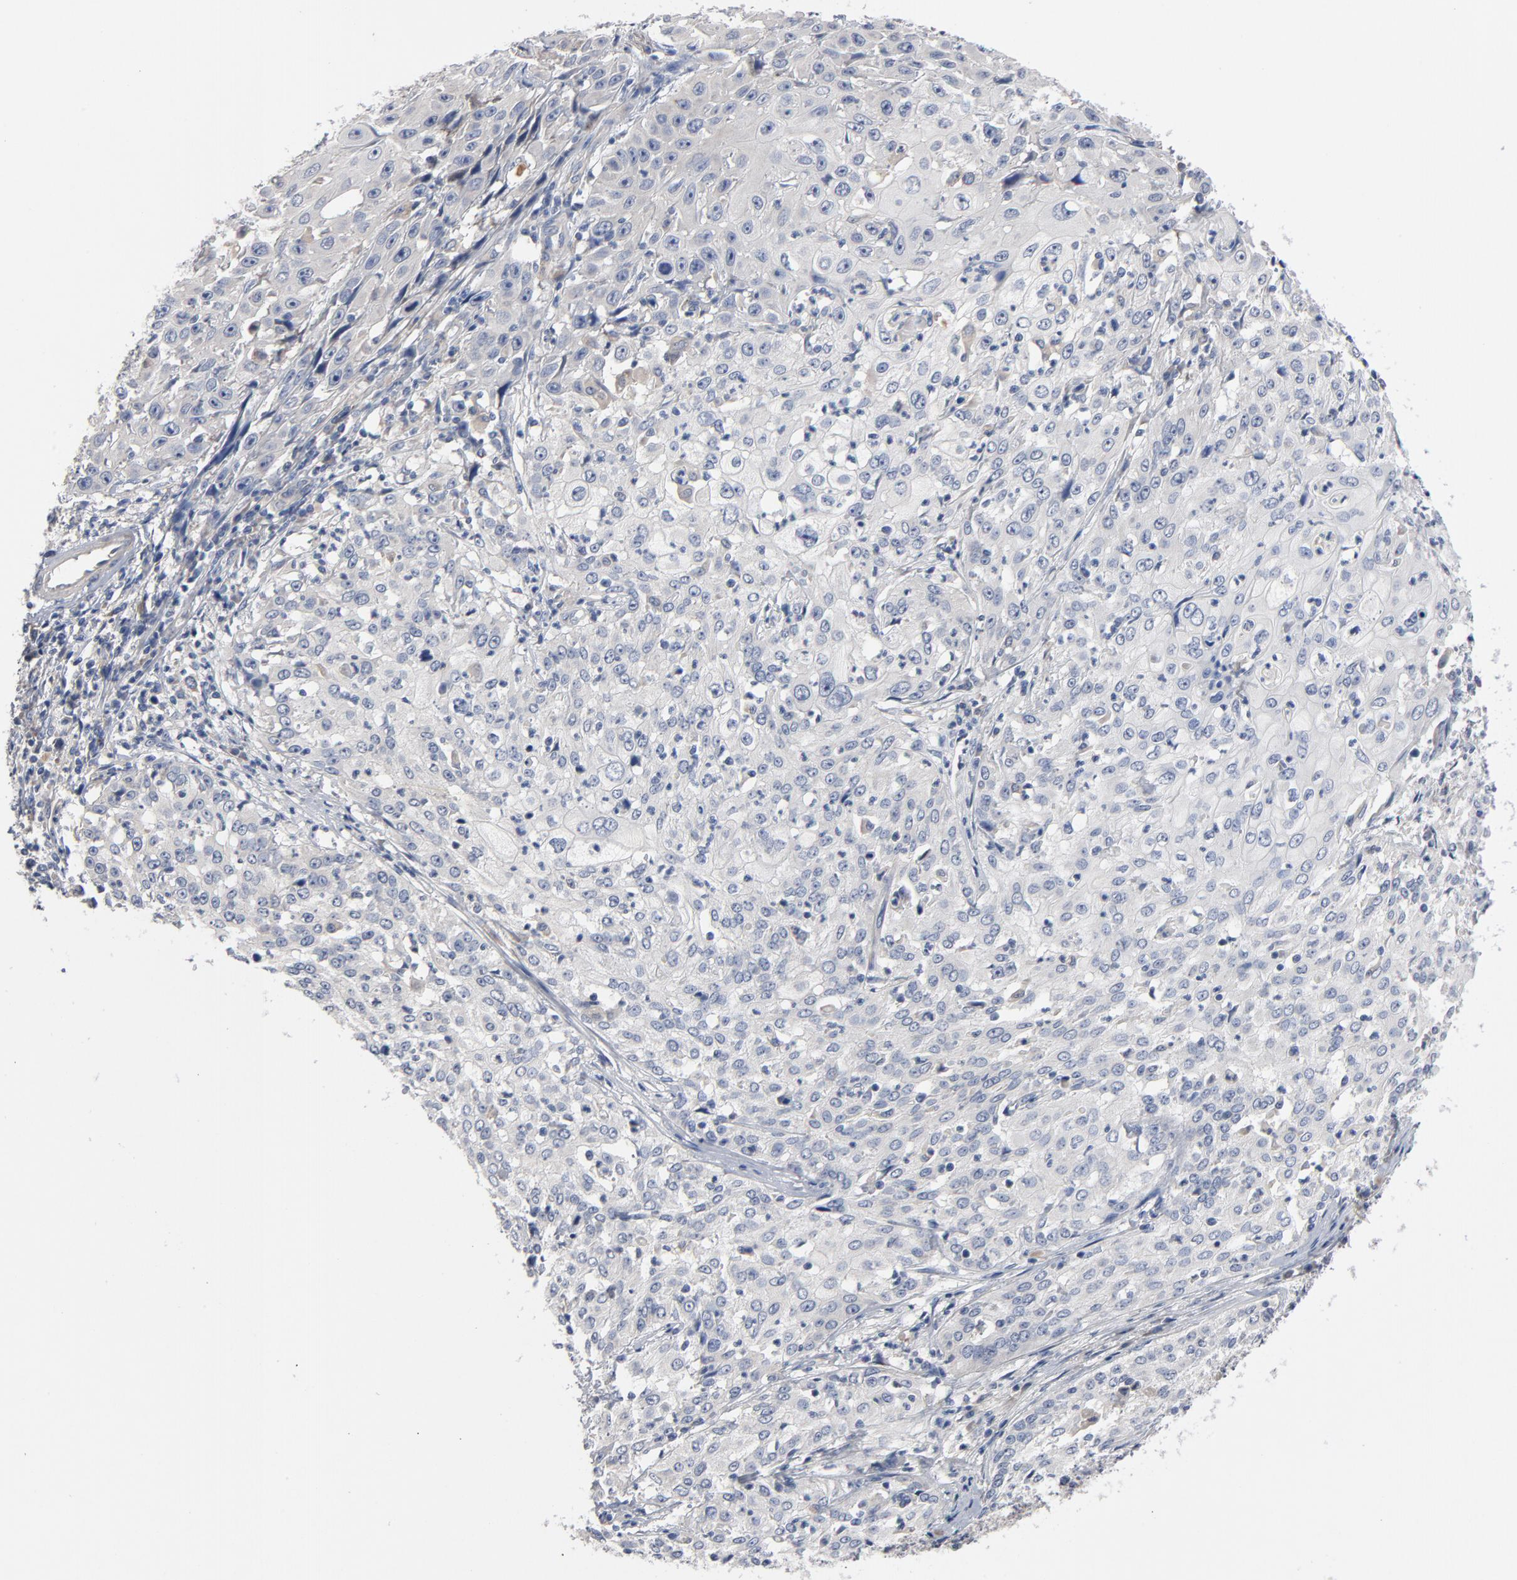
{"staining": {"intensity": "negative", "quantity": "none", "location": "none"}, "tissue": "cervical cancer", "cell_type": "Tumor cells", "image_type": "cancer", "snomed": [{"axis": "morphology", "description": "Squamous cell carcinoma, NOS"}, {"axis": "topography", "description": "Cervix"}], "caption": "Protein analysis of squamous cell carcinoma (cervical) reveals no significant staining in tumor cells.", "gene": "CCDC134", "patient": {"sex": "female", "age": 39}}